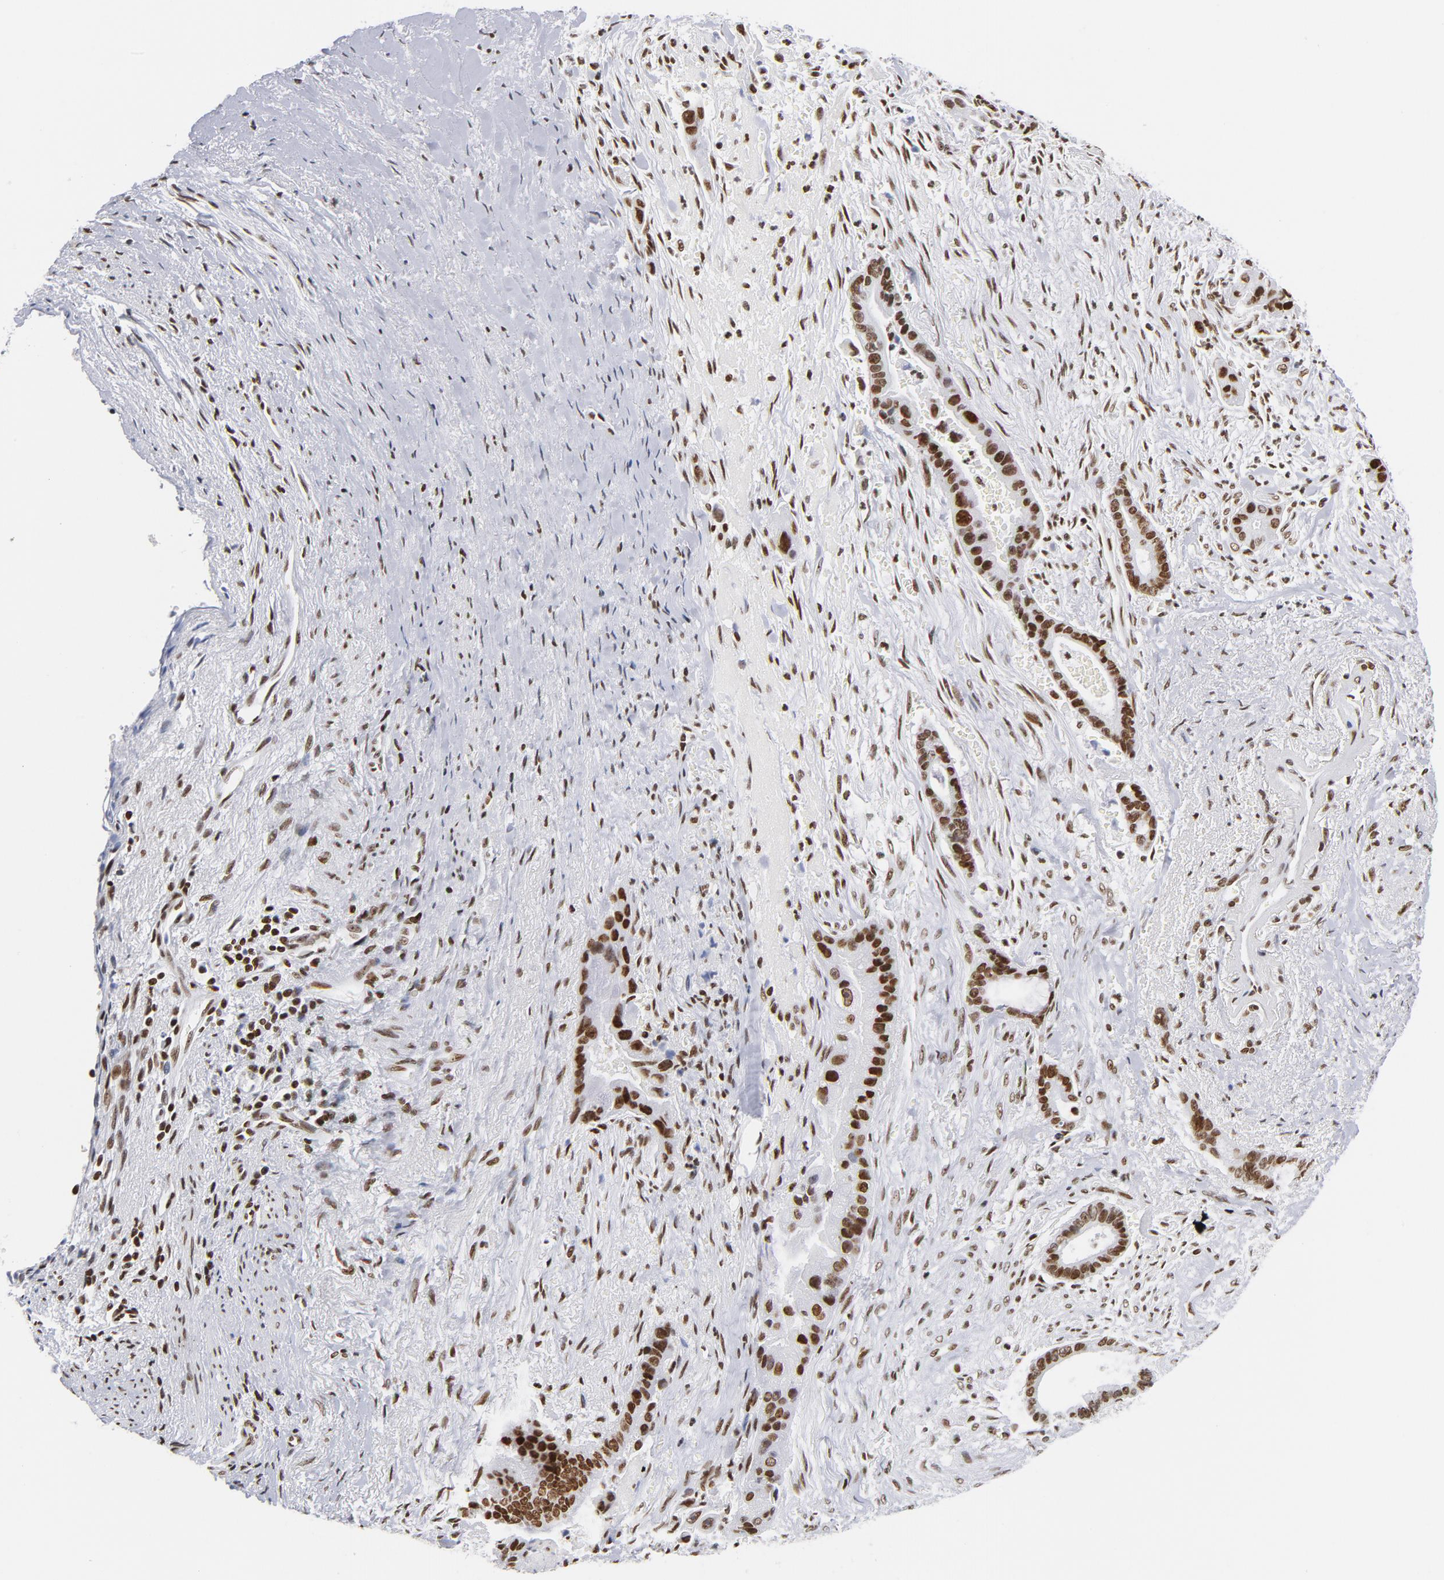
{"staining": {"intensity": "strong", "quantity": ">75%", "location": "nuclear"}, "tissue": "liver cancer", "cell_type": "Tumor cells", "image_type": "cancer", "snomed": [{"axis": "morphology", "description": "Cholangiocarcinoma"}, {"axis": "topography", "description": "Liver"}], "caption": "An IHC micrograph of tumor tissue is shown. Protein staining in brown shows strong nuclear positivity in liver cancer (cholangiocarcinoma) within tumor cells. (Brightfield microscopy of DAB IHC at high magnification).", "gene": "TOP2B", "patient": {"sex": "female", "age": 55}}